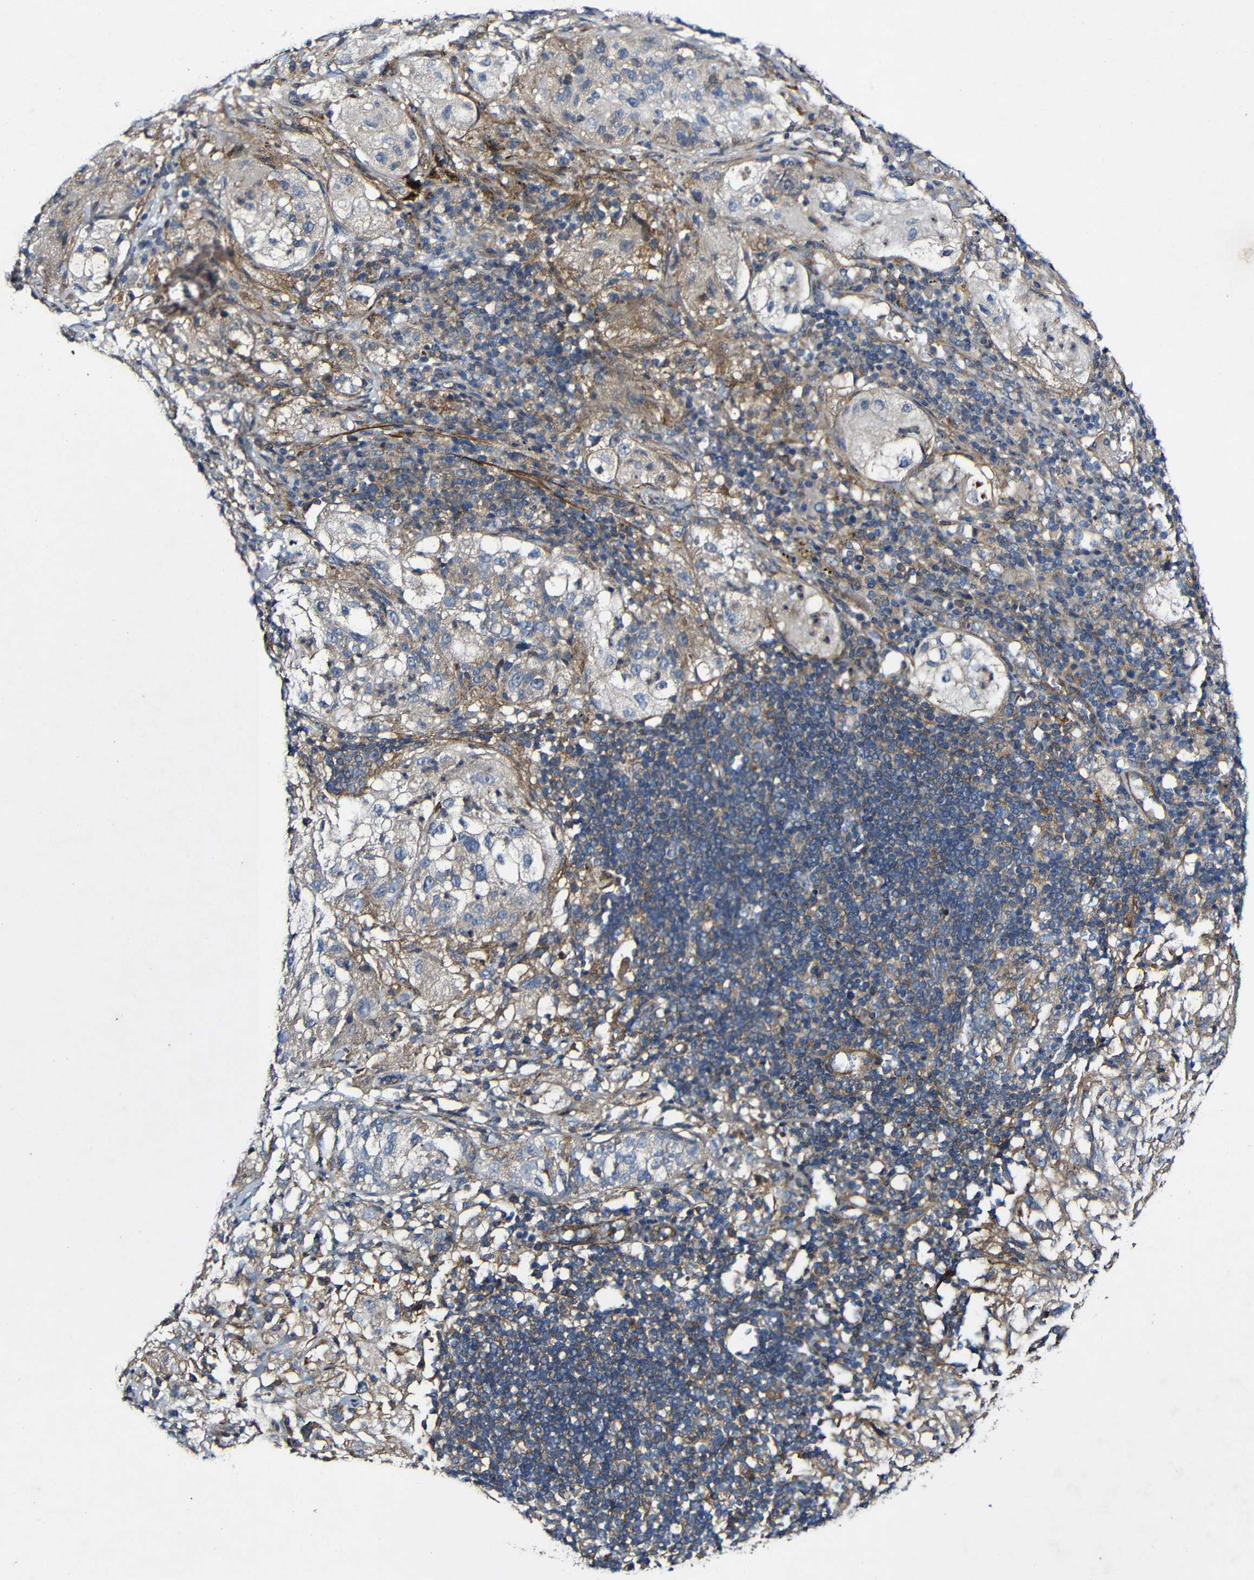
{"staining": {"intensity": "moderate", "quantity": "<25%", "location": "cytoplasmic/membranous"}, "tissue": "lung cancer", "cell_type": "Tumor cells", "image_type": "cancer", "snomed": [{"axis": "morphology", "description": "Inflammation, NOS"}, {"axis": "morphology", "description": "Squamous cell carcinoma, NOS"}, {"axis": "topography", "description": "Lymph node"}, {"axis": "topography", "description": "Soft tissue"}, {"axis": "topography", "description": "Lung"}], "caption": "A micrograph showing moderate cytoplasmic/membranous staining in about <25% of tumor cells in lung cancer, as visualized by brown immunohistochemical staining.", "gene": "GSDME", "patient": {"sex": "male", "age": 66}}